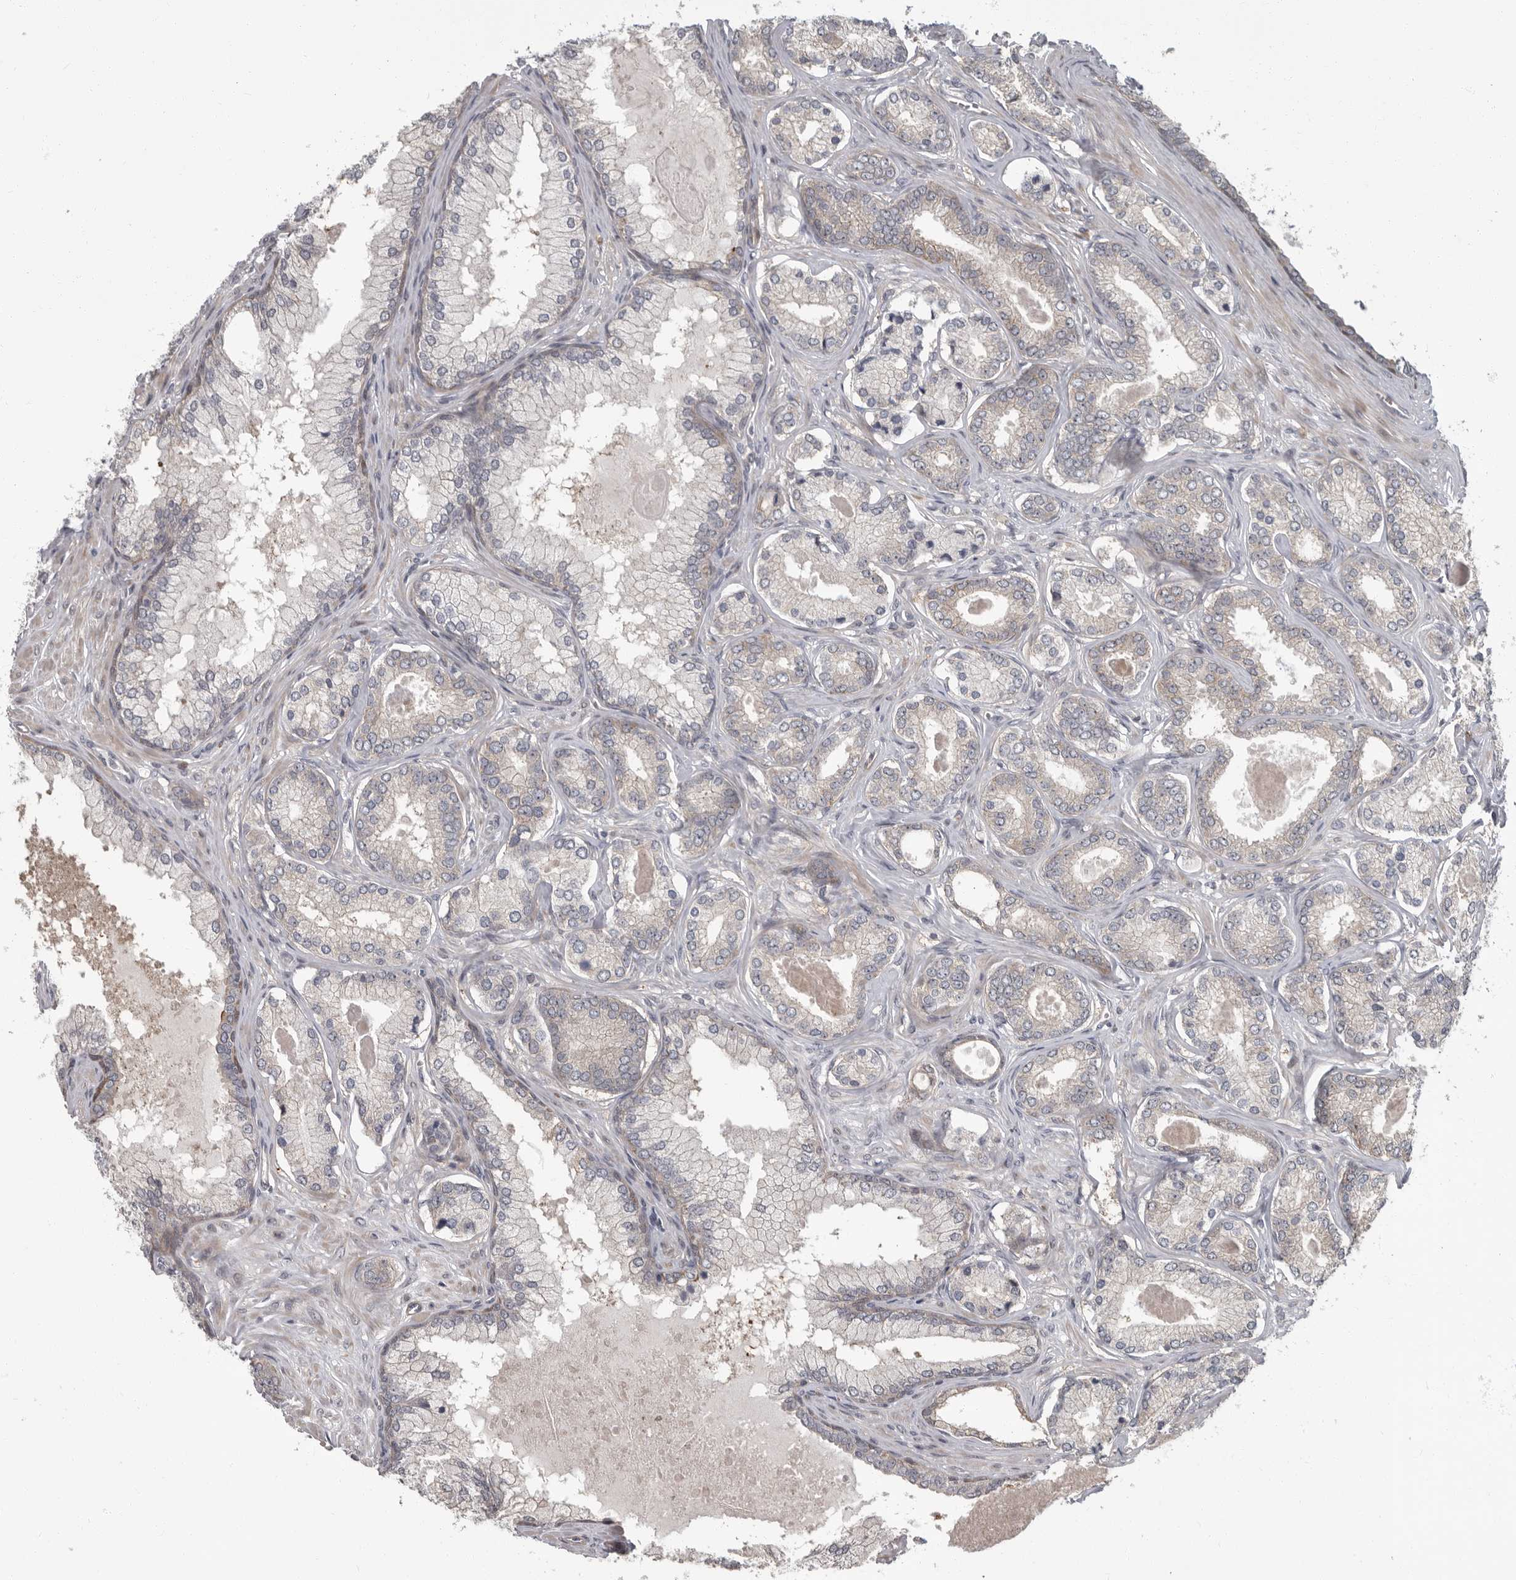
{"staining": {"intensity": "weak", "quantity": "25%-75%", "location": "cytoplasmic/membranous"}, "tissue": "prostate cancer", "cell_type": "Tumor cells", "image_type": "cancer", "snomed": [{"axis": "morphology", "description": "Adenocarcinoma, Low grade"}, {"axis": "topography", "description": "Prostate"}], "caption": "Brown immunohistochemical staining in prostate low-grade adenocarcinoma shows weak cytoplasmic/membranous positivity in approximately 25%-75% of tumor cells.", "gene": "PDE7A", "patient": {"sex": "male", "age": 70}}